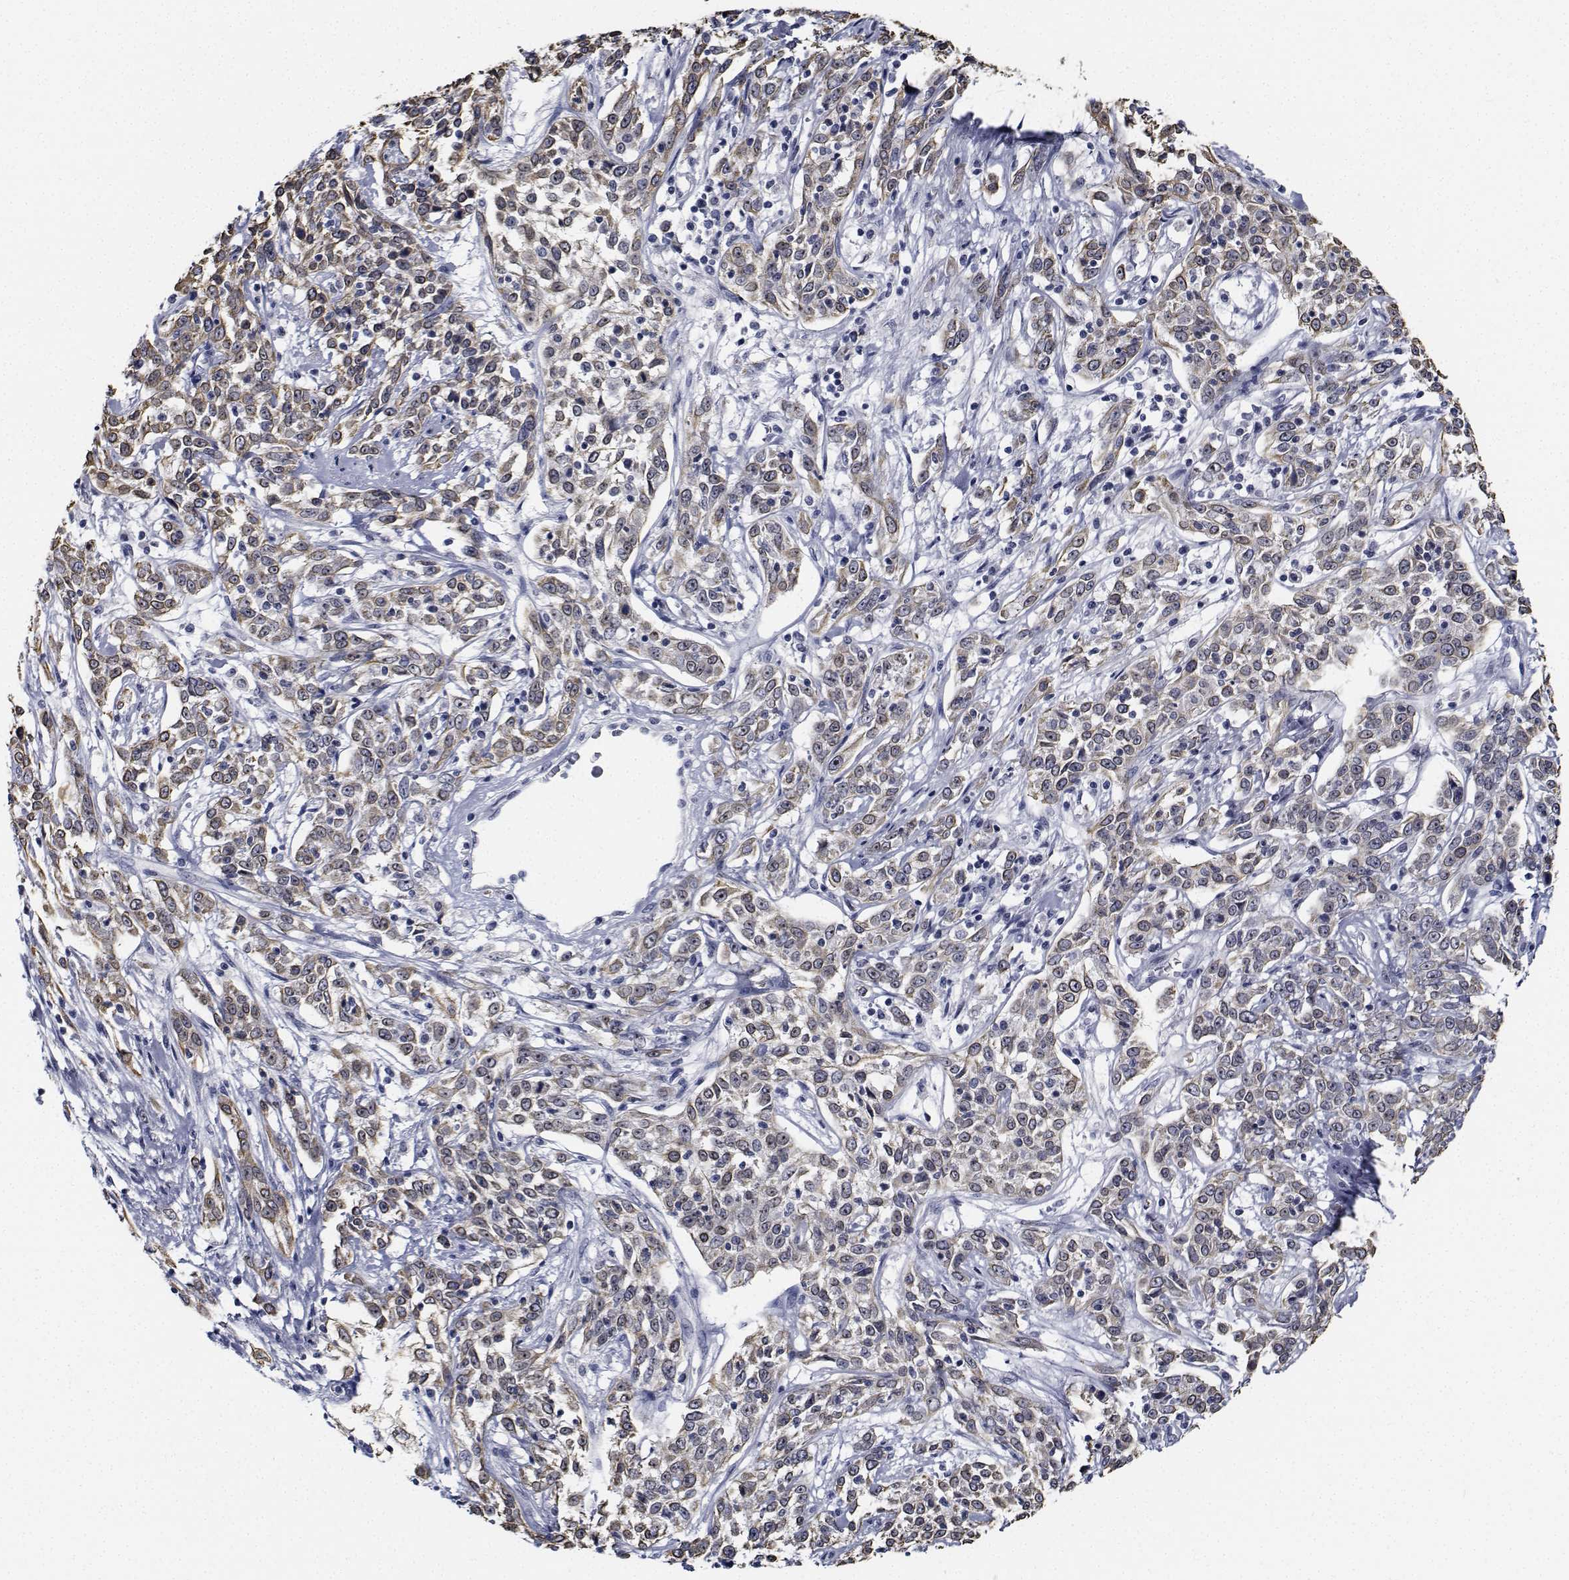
{"staining": {"intensity": "weak", "quantity": "<25%", "location": "cytoplasmic/membranous"}, "tissue": "cervical cancer", "cell_type": "Tumor cells", "image_type": "cancer", "snomed": [{"axis": "morphology", "description": "Adenocarcinoma, NOS"}, {"axis": "topography", "description": "Cervix"}], "caption": "The histopathology image exhibits no significant positivity in tumor cells of cervical cancer.", "gene": "NVL", "patient": {"sex": "female", "age": 40}}